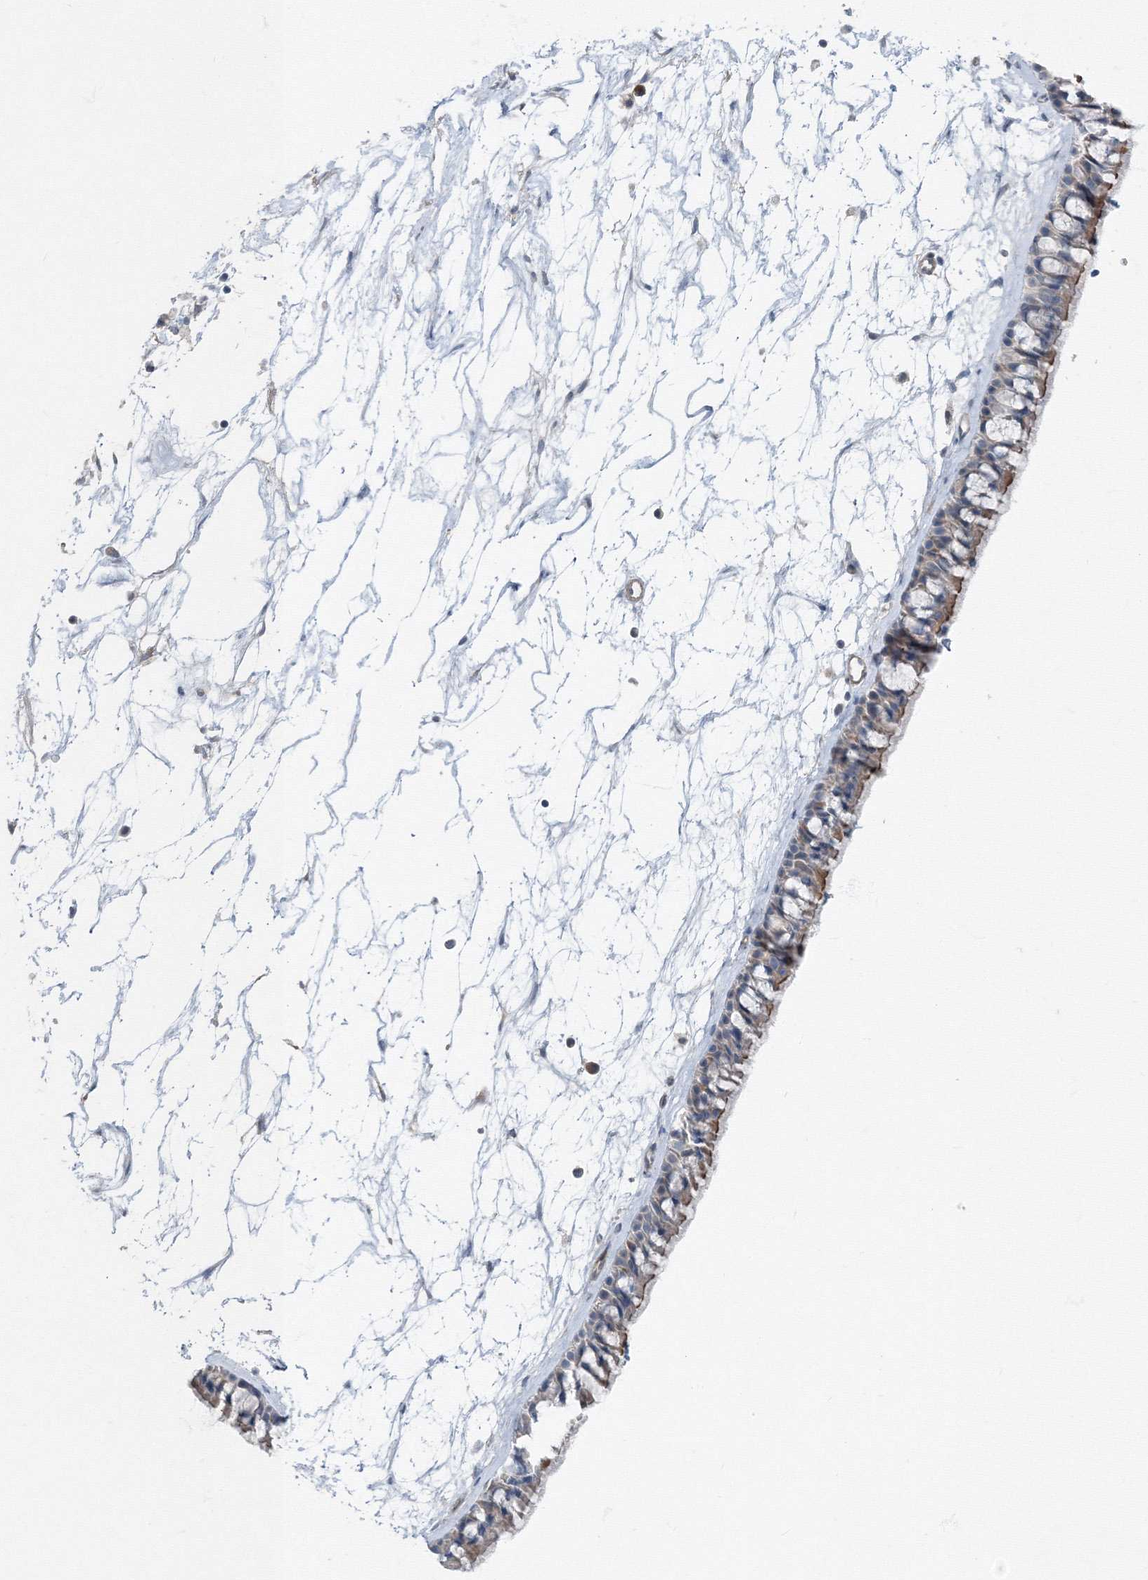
{"staining": {"intensity": "moderate", "quantity": "25%-75%", "location": "cytoplasmic/membranous"}, "tissue": "nasopharynx", "cell_type": "Respiratory epithelial cells", "image_type": "normal", "snomed": [{"axis": "morphology", "description": "Normal tissue, NOS"}, {"axis": "topography", "description": "Nasopharynx"}], "caption": "Immunohistochemistry image of benign human nasopharynx stained for a protein (brown), which reveals medium levels of moderate cytoplasmic/membranous positivity in about 25%-75% of respiratory epithelial cells.", "gene": "AASDH", "patient": {"sex": "male", "age": 64}}